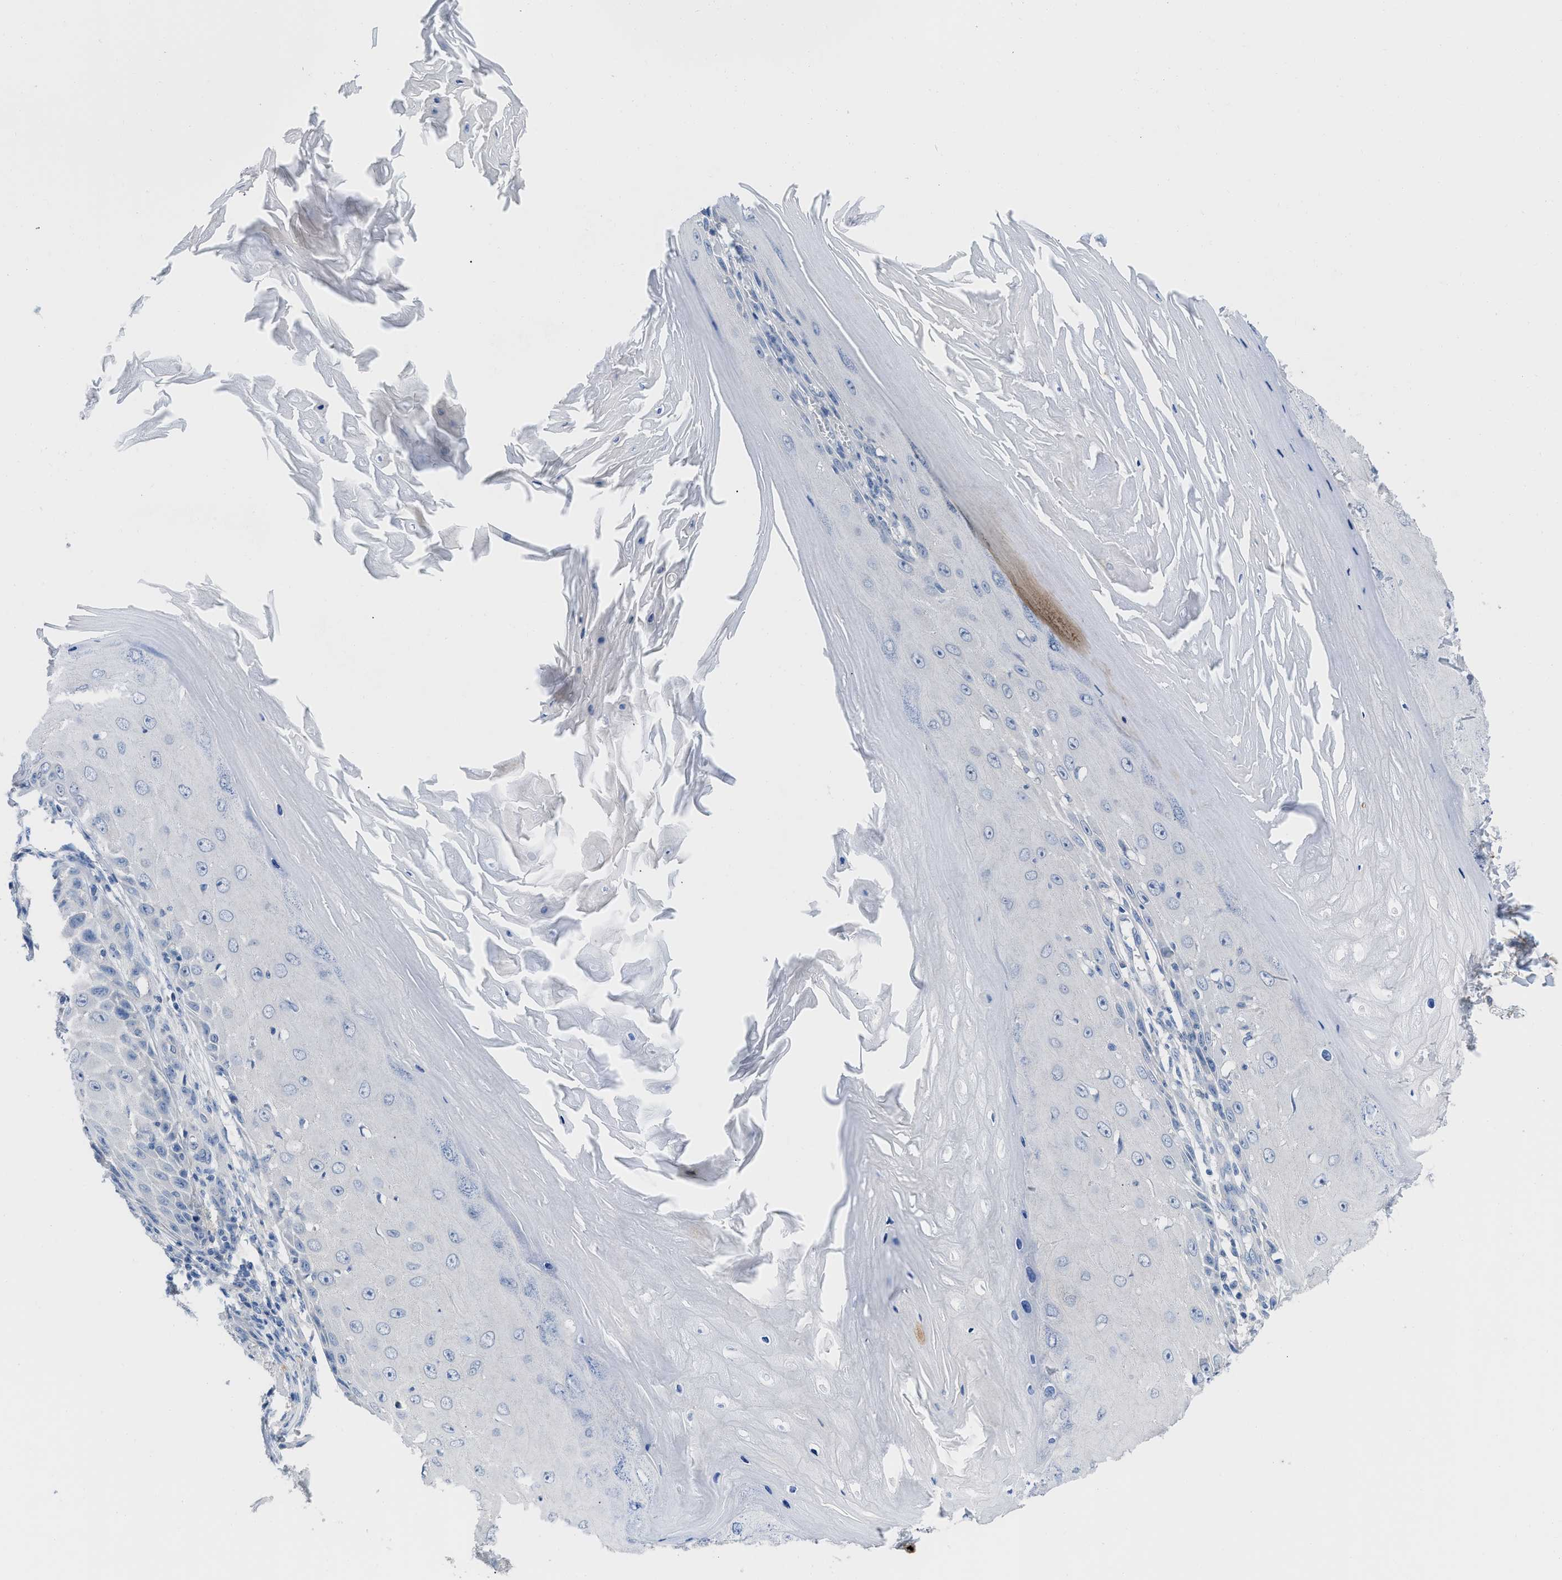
{"staining": {"intensity": "negative", "quantity": "none", "location": "none"}, "tissue": "skin cancer", "cell_type": "Tumor cells", "image_type": "cancer", "snomed": [{"axis": "morphology", "description": "Squamous cell carcinoma, NOS"}, {"axis": "topography", "description": "Skin"}], "caption": "Histopathology image shows no significant protein positivity in tumor cells of squamous cell carcinoma (skin). (Stains: DAB immunohistochemistry with hematoxylin counter stain, Microscopy: brightfield microscopy at high magnification).", "gene": "HPX", "patient": {"sex": "female", "age": 73}}